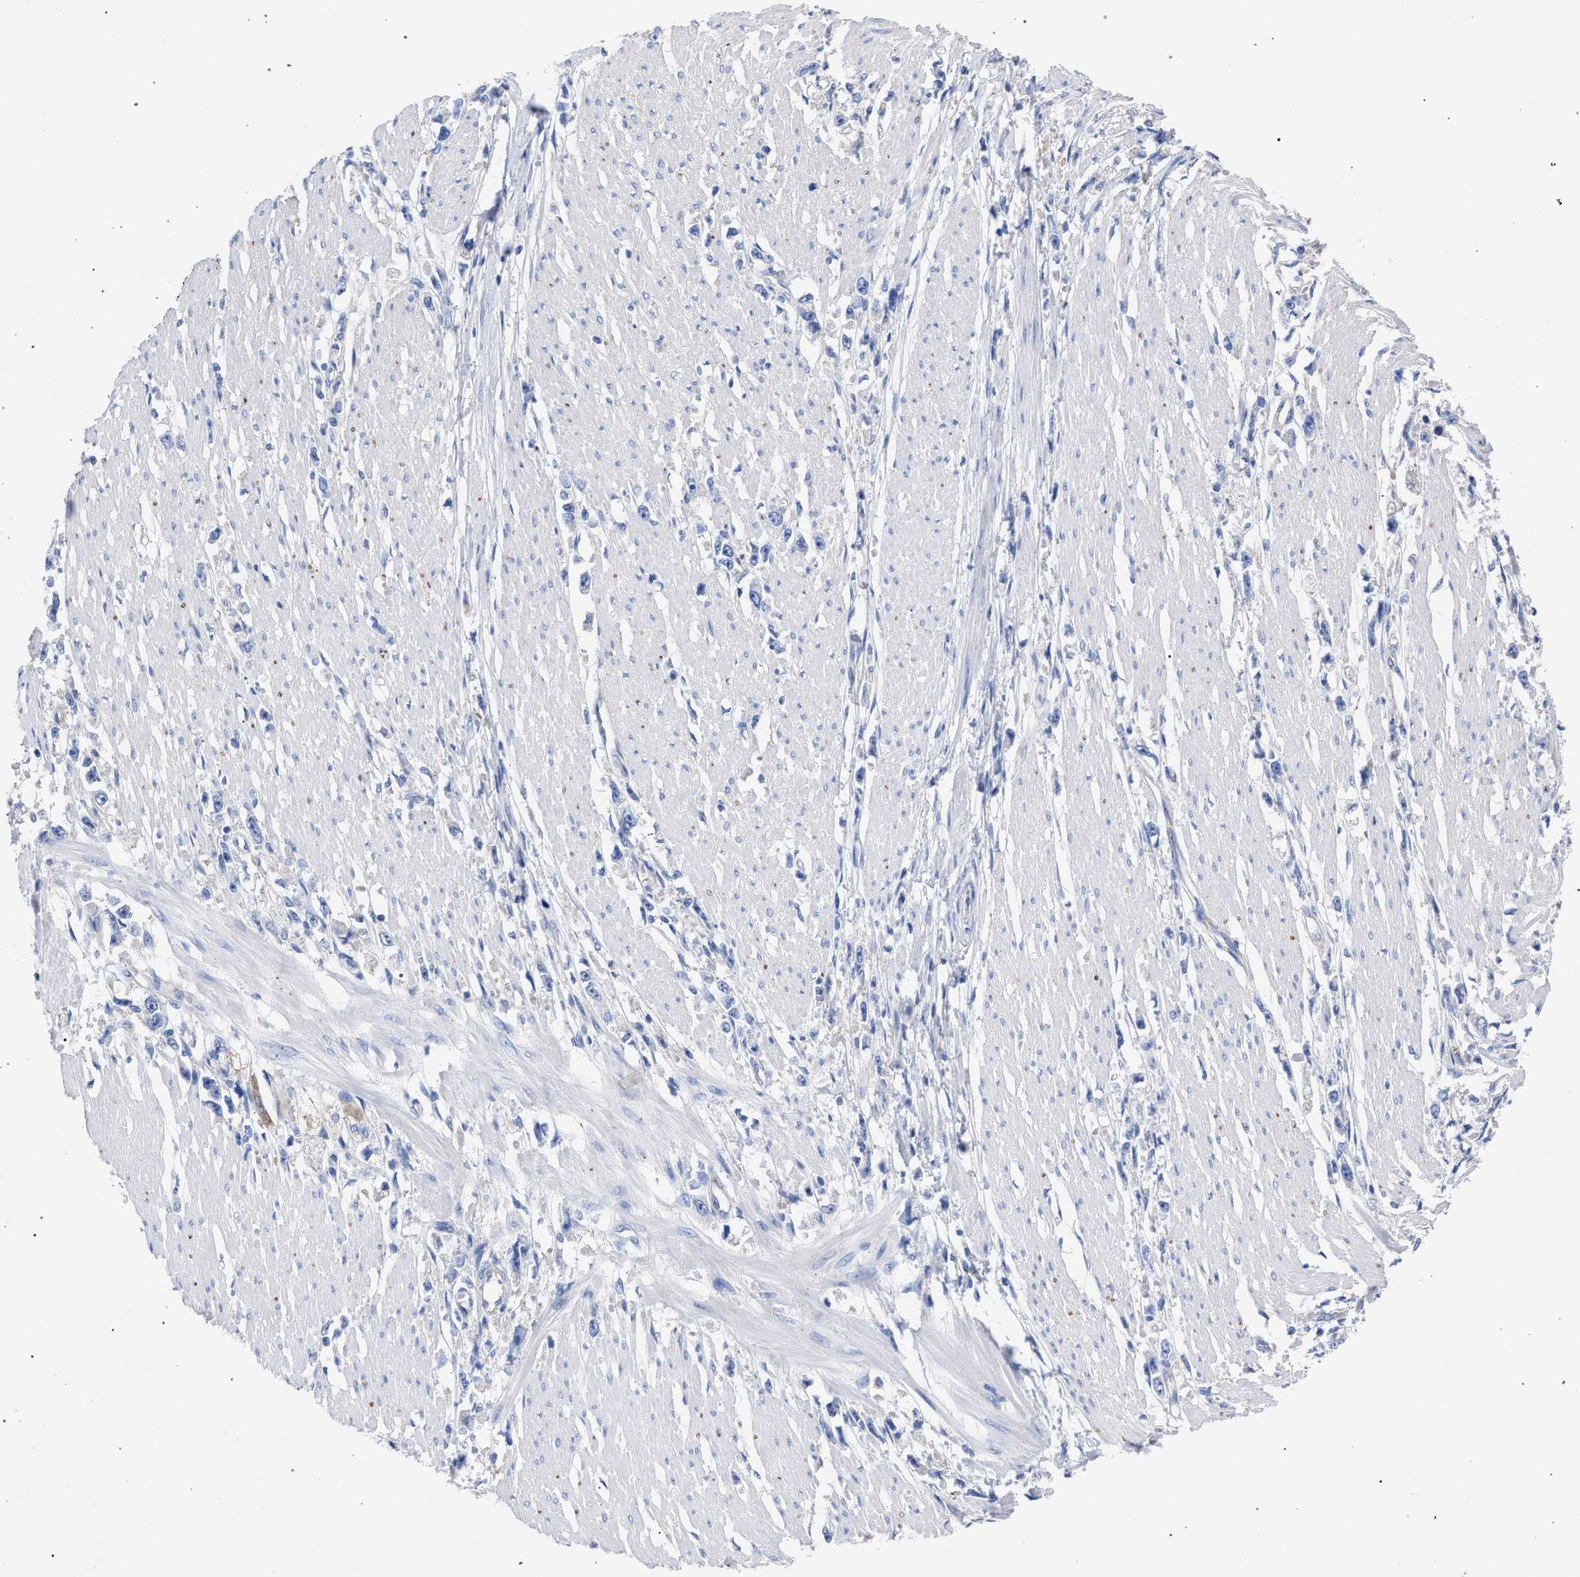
{"staining": {"intensity": "negative", "quantity": "none", "location": "none"}, "tissue": "stomach cancer", "cell_type": "Tumor cells", "image_type": "cancer", "snomed": [{"axis": "morphology", "description": "Adenocarcinoma, NOS"}, {"axis": "topography", "description": "Stomach"}], "caption": "Immunohistochemical staining of human stomach cancer demonstrates no significant positivity in tumor cells. (DAB IHC visualized using brightfield microscopy, high magnification).", "gene": "GMPR", "patient": {"sex": "female", "age": 59}}